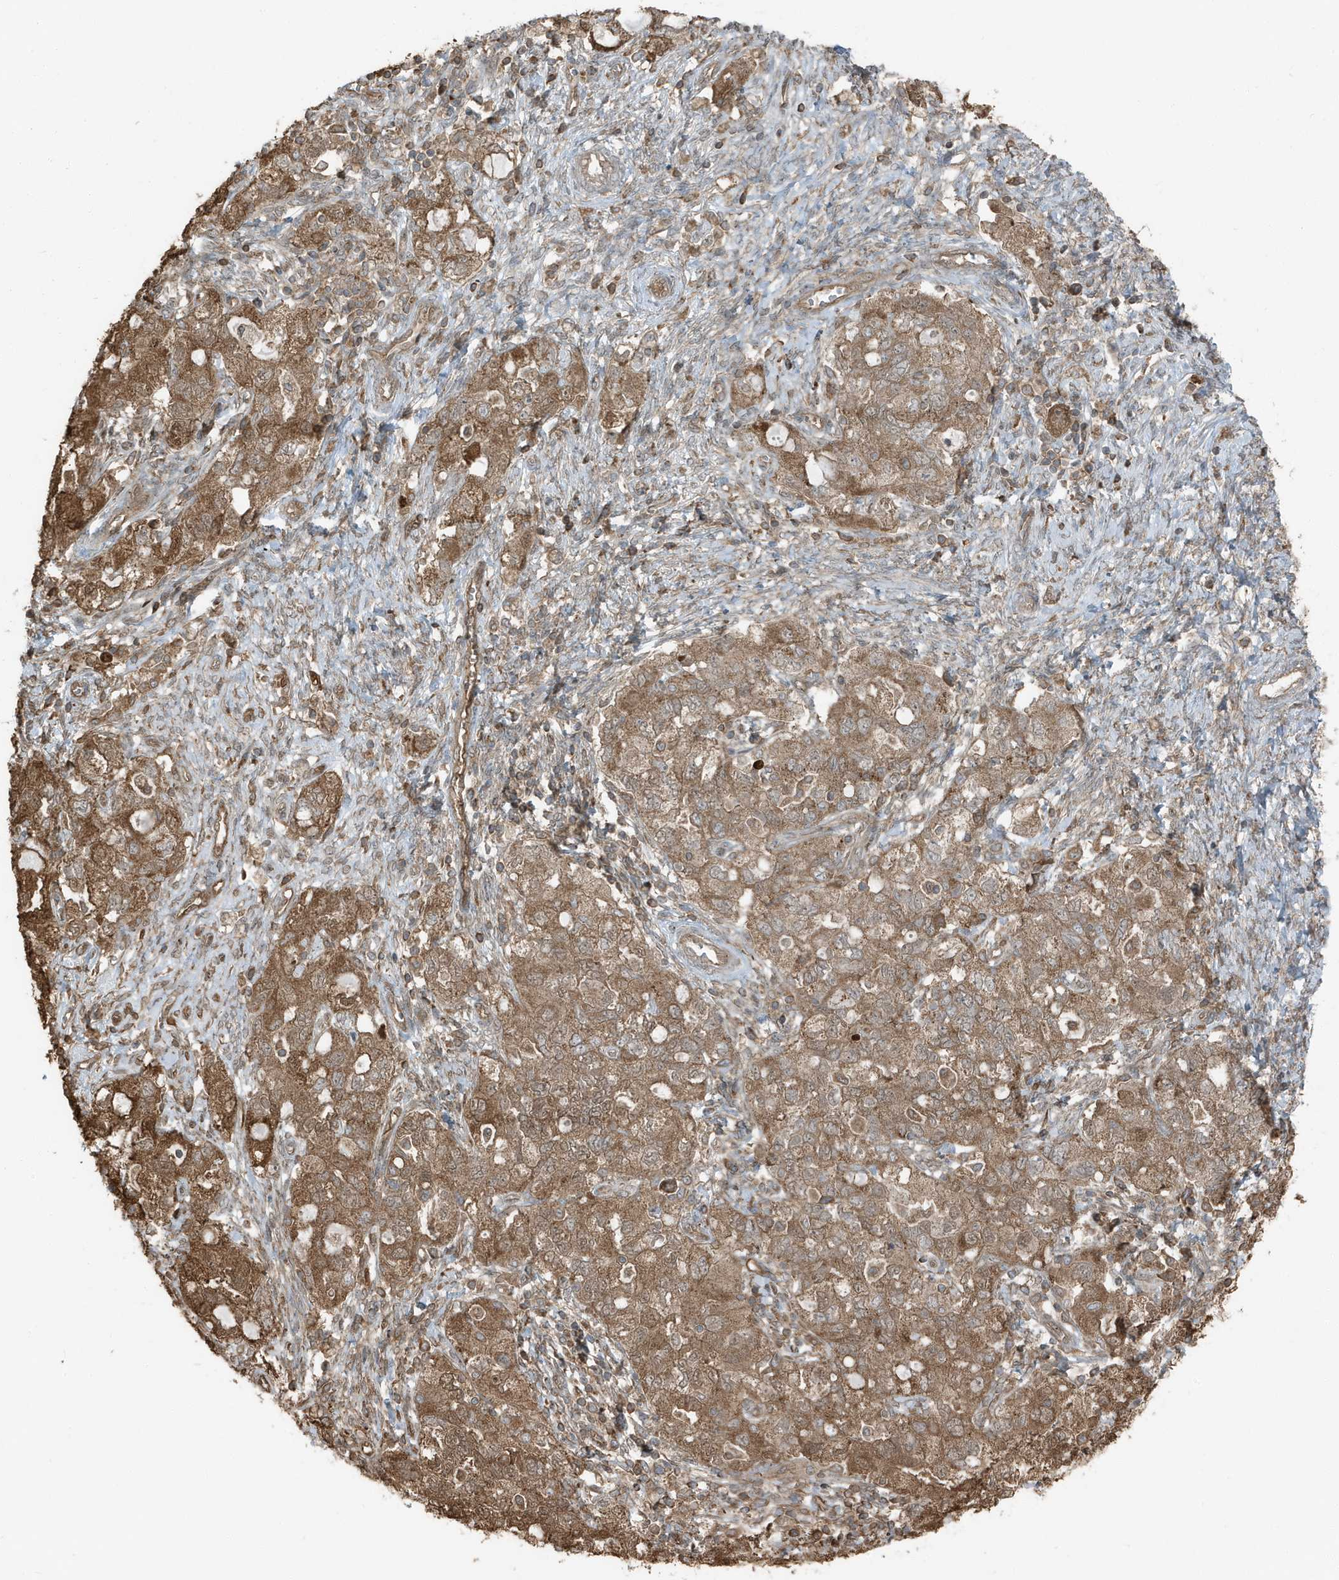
{"staining": {"intensity": "moderate", "quantity": ">75%", "location": "cytoplasmic/membranous"}, "tissue": "ovarian cancer", "cell_type": "Tumor cells", "image_type": "cancer", "snomed": [{"axis": "morphology", "description": "Carcinoma, NOS"}, {"axis": "morphology", "description": "Cystadenocarcinoma, serous, NOS"}, {"axis": "topography", "description": "Ovary"}], "caption": "A high-resolution histopathology image shows immunohistochemistry (IHC) staining of ovarian serous cystadenocarcinoma, which demonstrates moderate cytoplasmic/membranous staining in approximately >75% of tumor cells.", "gene": "AZI2", "patient": {"sex": "female", "age": 69}}